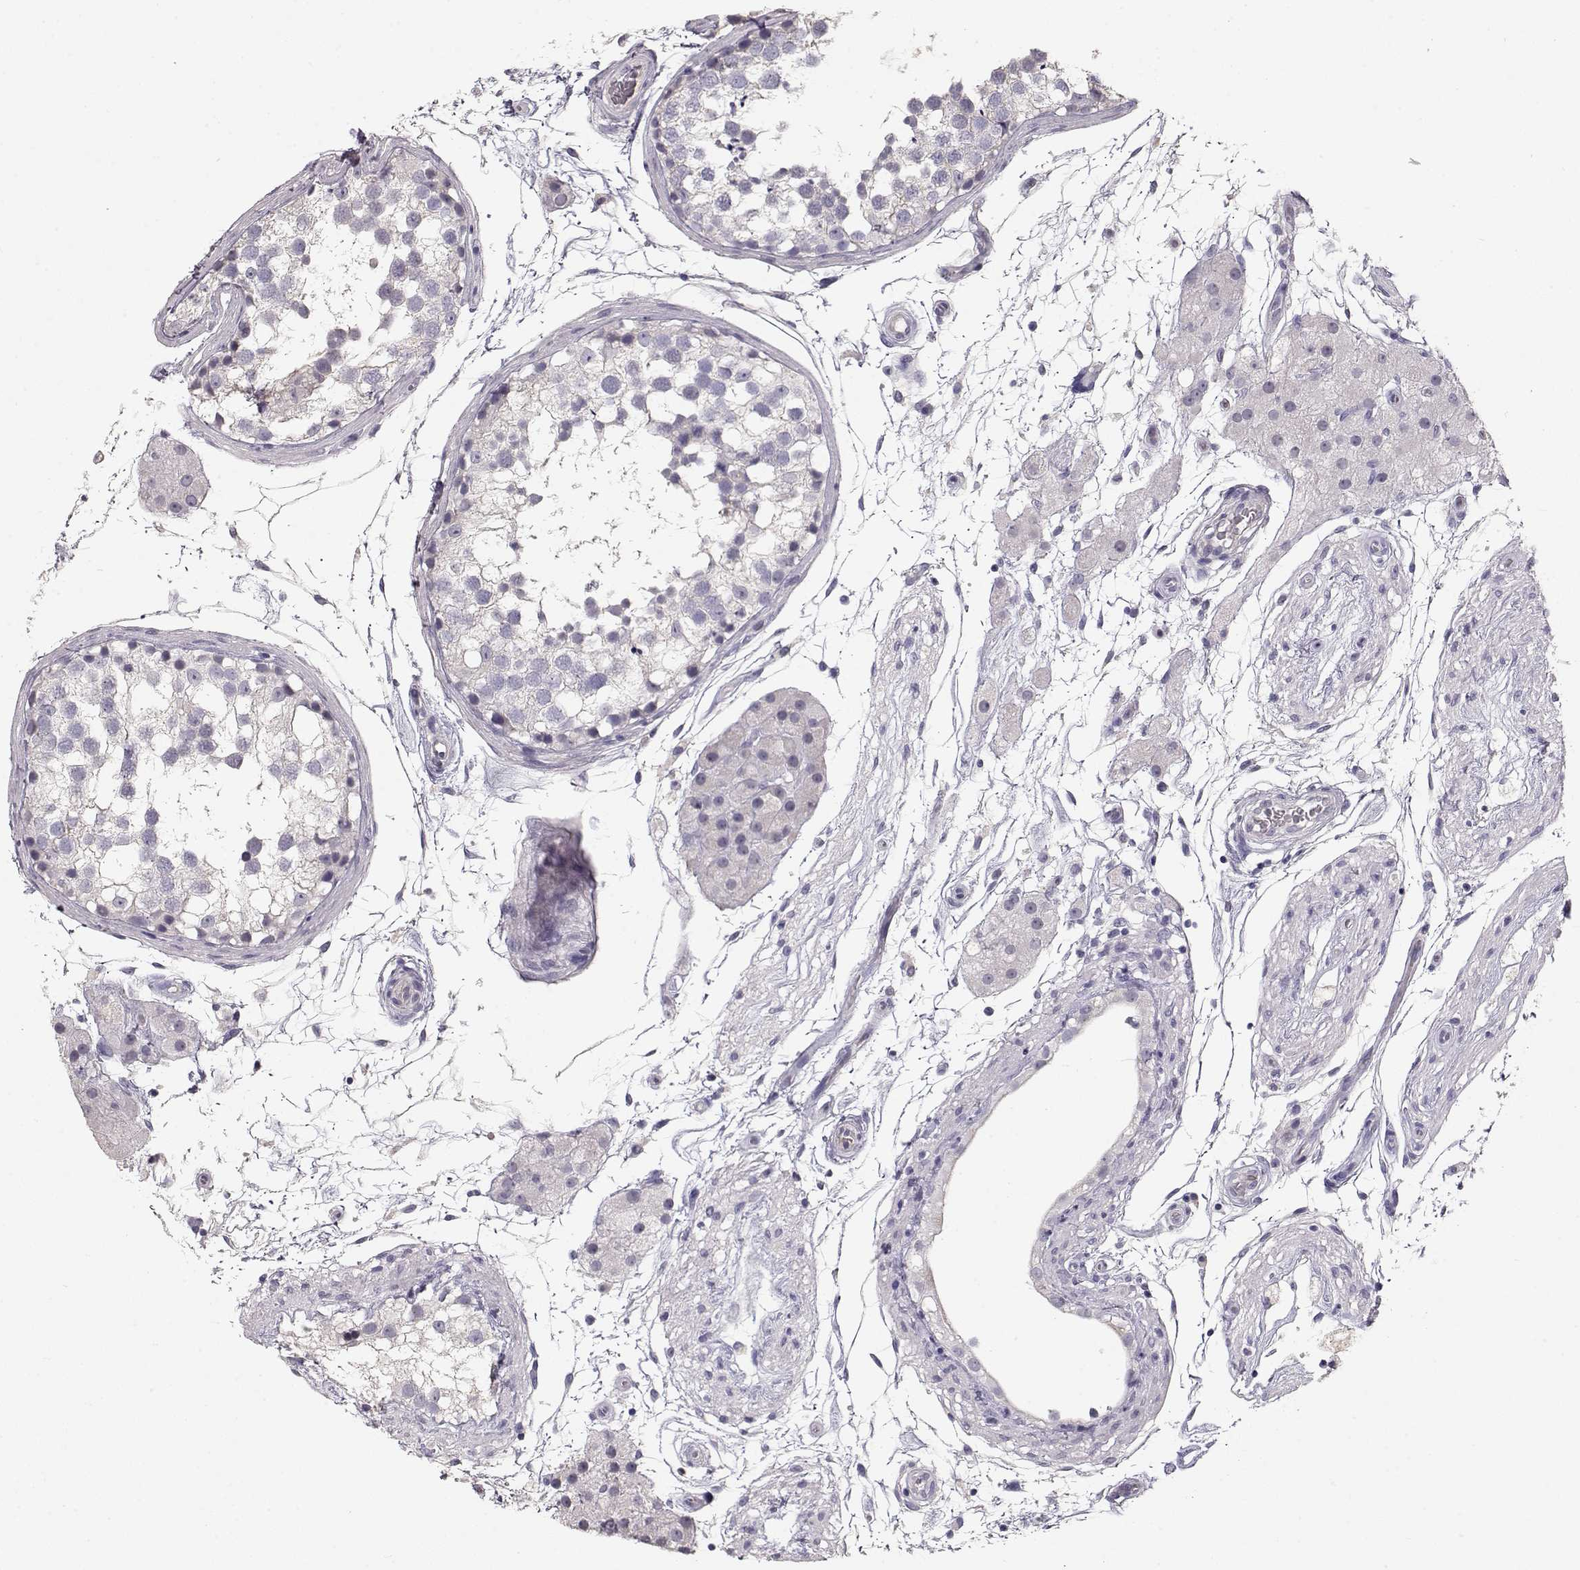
{"staining": {"intensity": "negative", "quantity": "none", "location": "none"}, "tissue": "testis", "cell_type": "Cells in seminiferous ducts", "image_type": "normal", "snomed": [{"axis": "morphology", "description": "Normal tissue, NOS"}, {"axis": "morphology", "description": "Seminoma, NOS"}, {"axis": "topography", "description": "Testis"}], "caption": "The IHC histopathology image has no significant expression in cells in seminiferous ducts of testis.", "gene": "SLC18A1", "patient": {"sex": "male", "age": 65}}